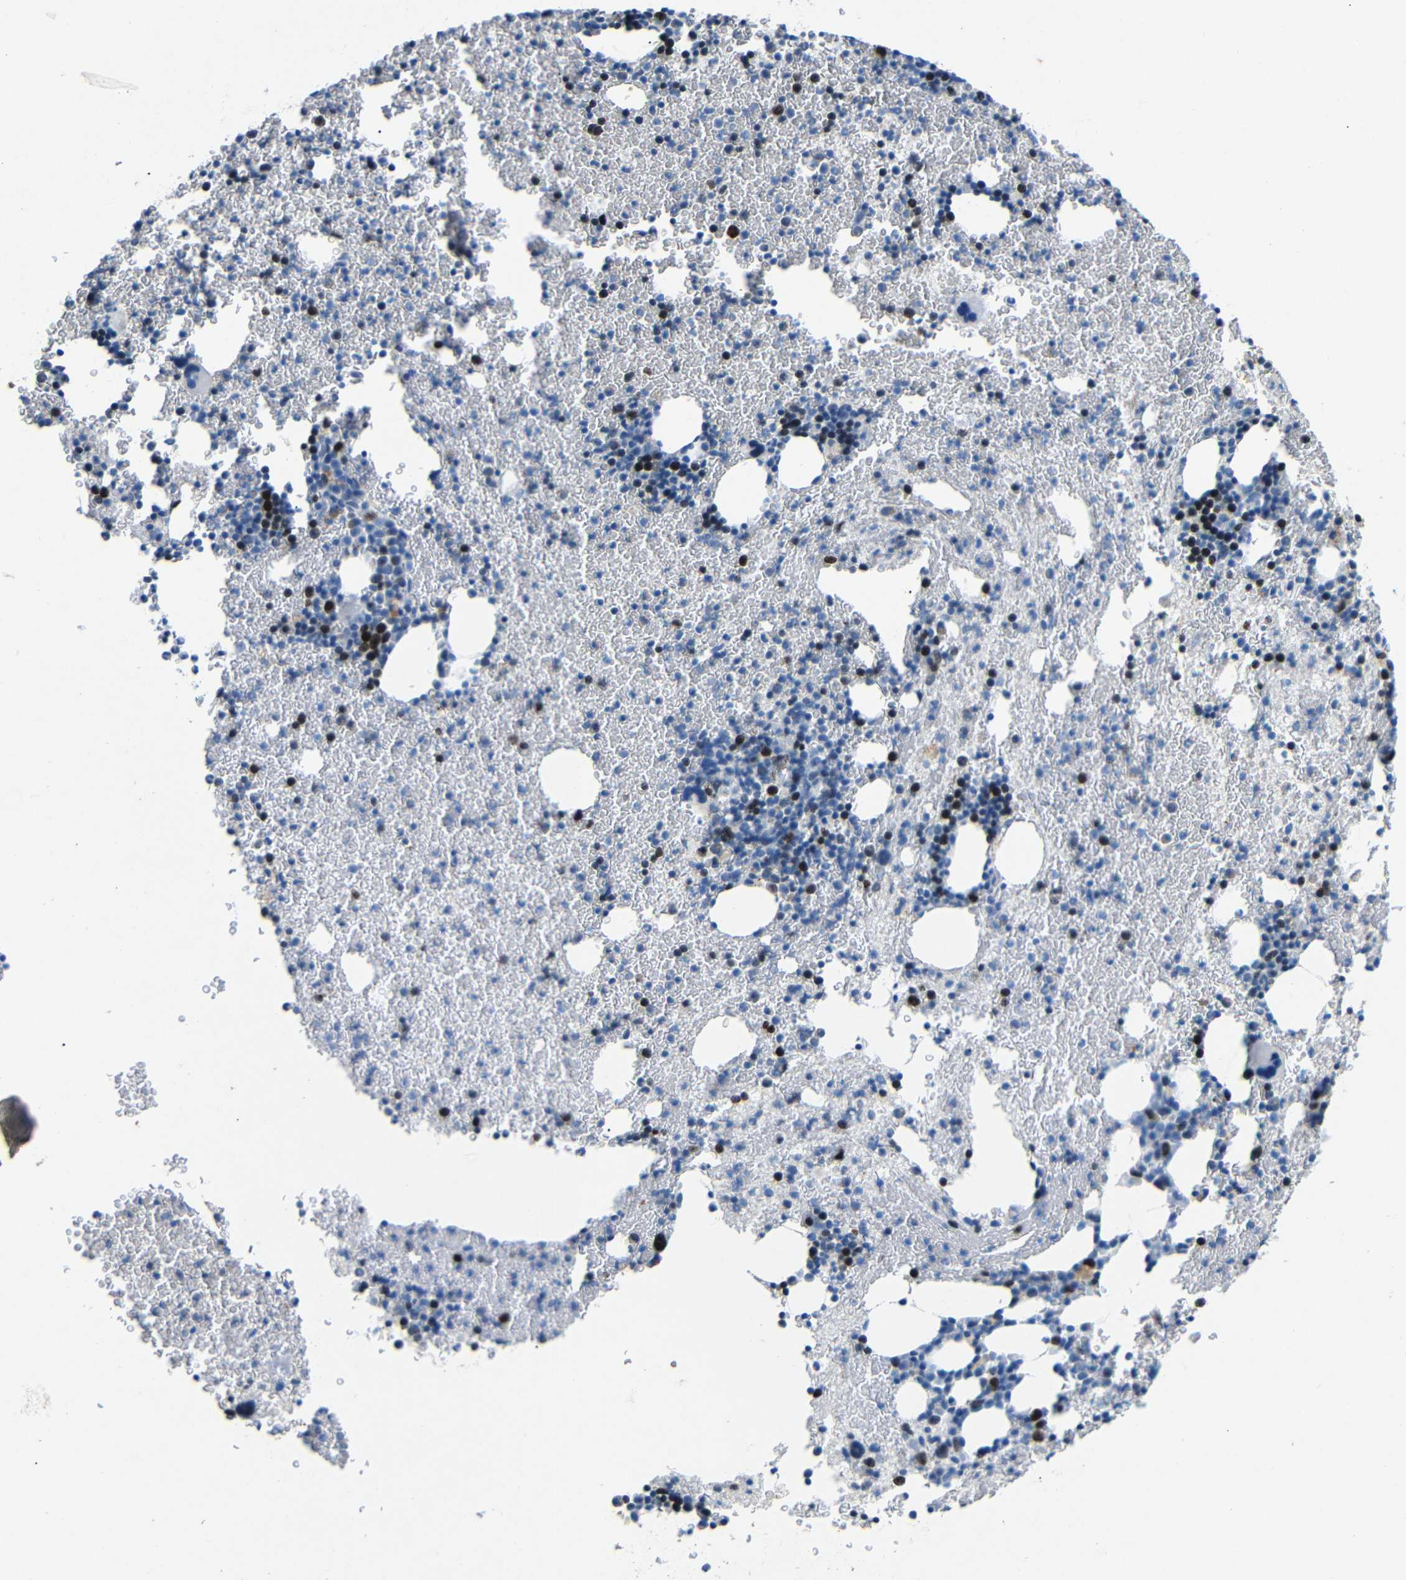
{"staining": {"intensity": "strong", "quantity": "<25%", "location": "nuclear"}, "tissue": "bone marrow", "cell_type": "Hematopoietic cells", "image_type": "normal", "snomed": [{"axis": "morphology", "description": "Normal tissue, NOS"}, {"axis": "morphology", "description": "Inflammation, NOS"}, {"axis": "topography", "description": "Bone marrow"}], "caption": "Strong nuclear expression for a protein is appreciated in approximately <25% of hematopoietic cells of benign bone marrow using immunohistochemistry (IHC).", "gene": "INCENP", "patient": {"sex": "female", "age": 17}}